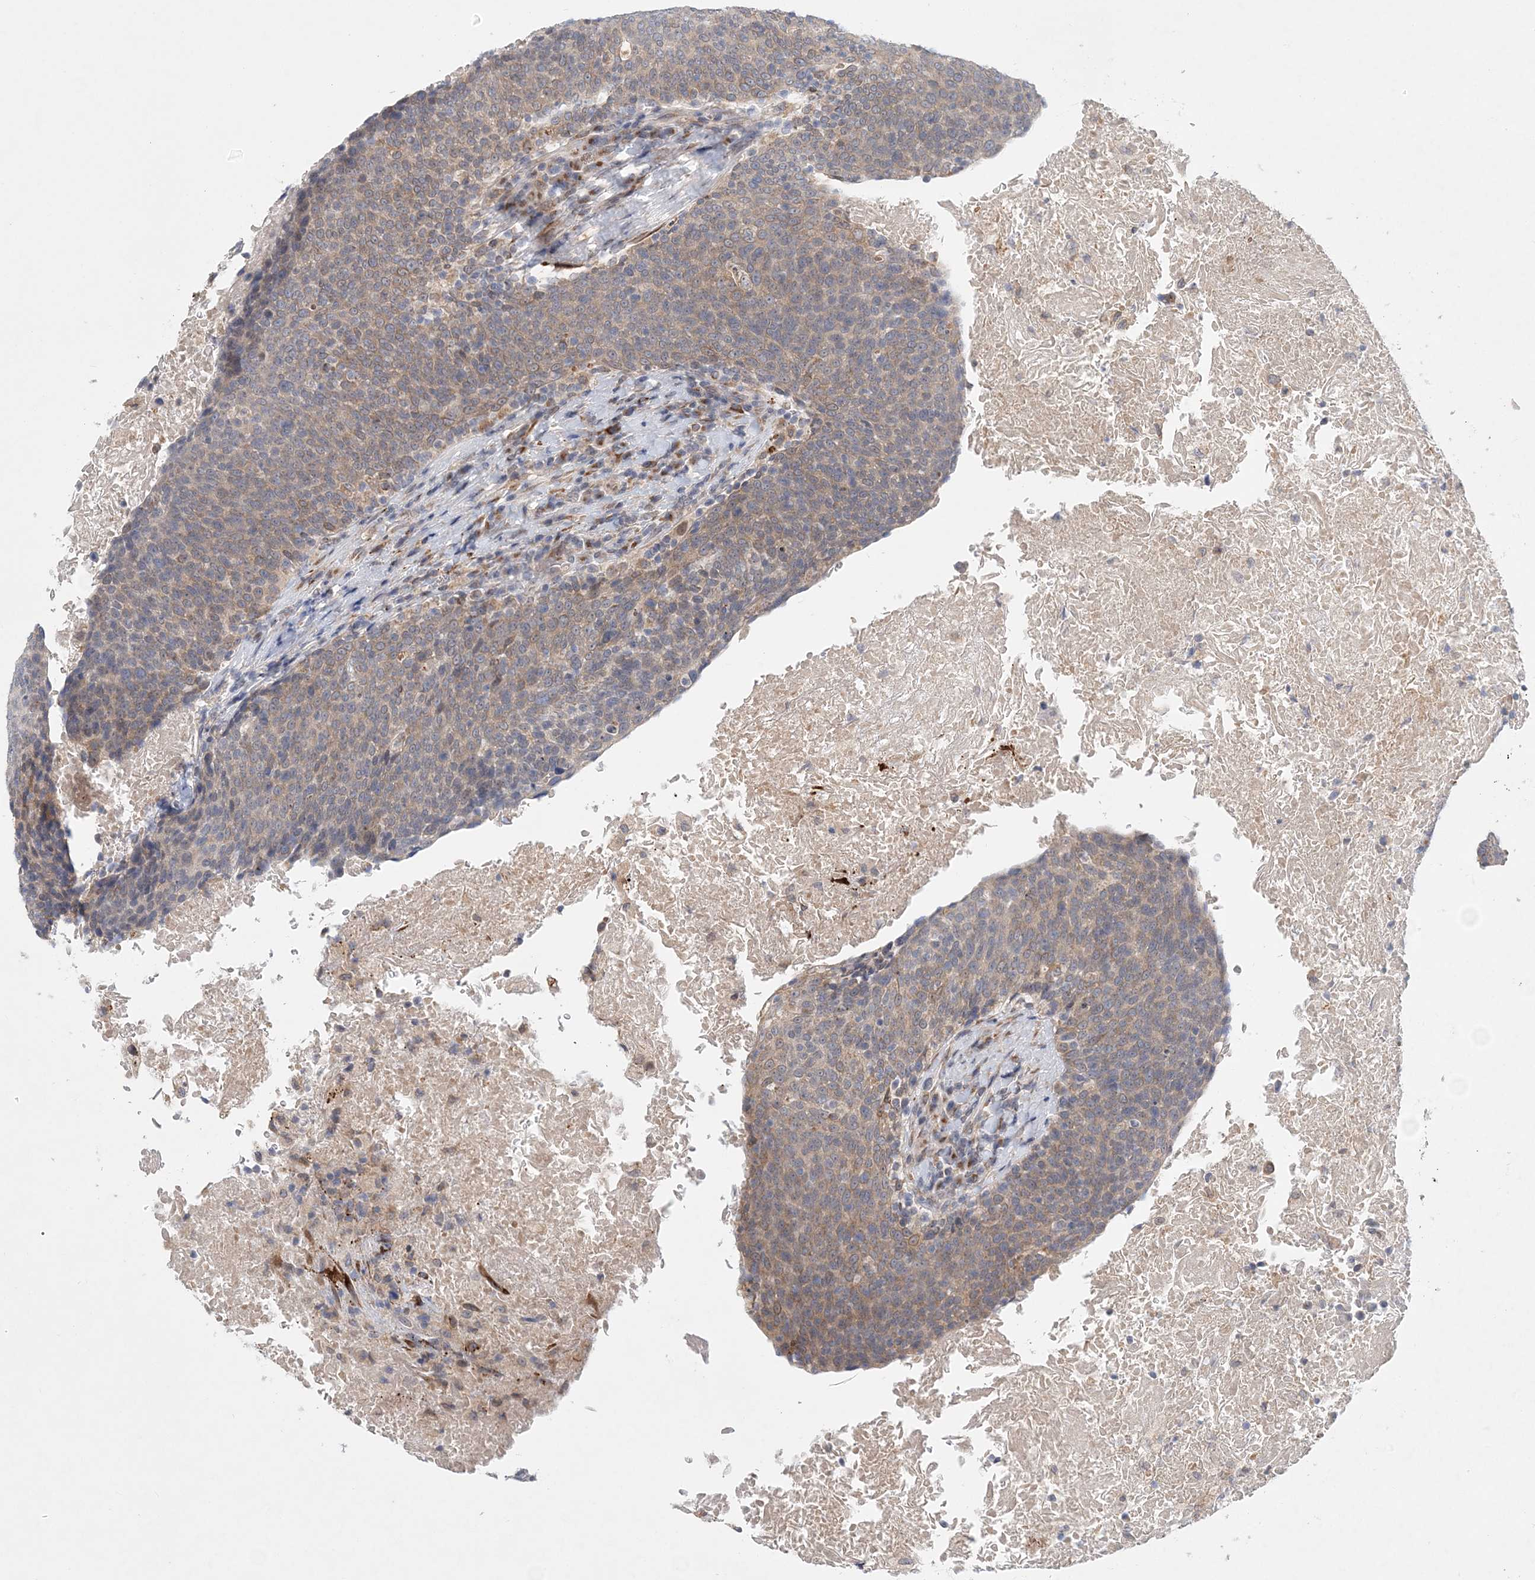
{"staining": {"intensity": "moderate", "quantity": "<25%", "location": "cytoplasmic/membranous"}, "tissue": "head and neck cancer", "cell_type": "Tumor cells", "image_type": "cancer", "snomed": [{"axis": "morphology", "description": "Squamous cell carcinoma, NOS"}, {"axis": "morphology", "description": "Squamous cell carcinoma, metastatic, NOS"}, {"axis": "topography", "description": "Lymph node"}, {"axis": "topography", "description": "Head-Neck"}], "caption": "IHC histopathology image of head and neck metastatic squamous cell carcinoma stained for a protein (brown), which demonstrates low levels of moderate cytoplasmic/membranous staining in about <25% of tumor cells.", "gene": "PCYOX1L", "patient": {"sex": "male", "age": 62}}